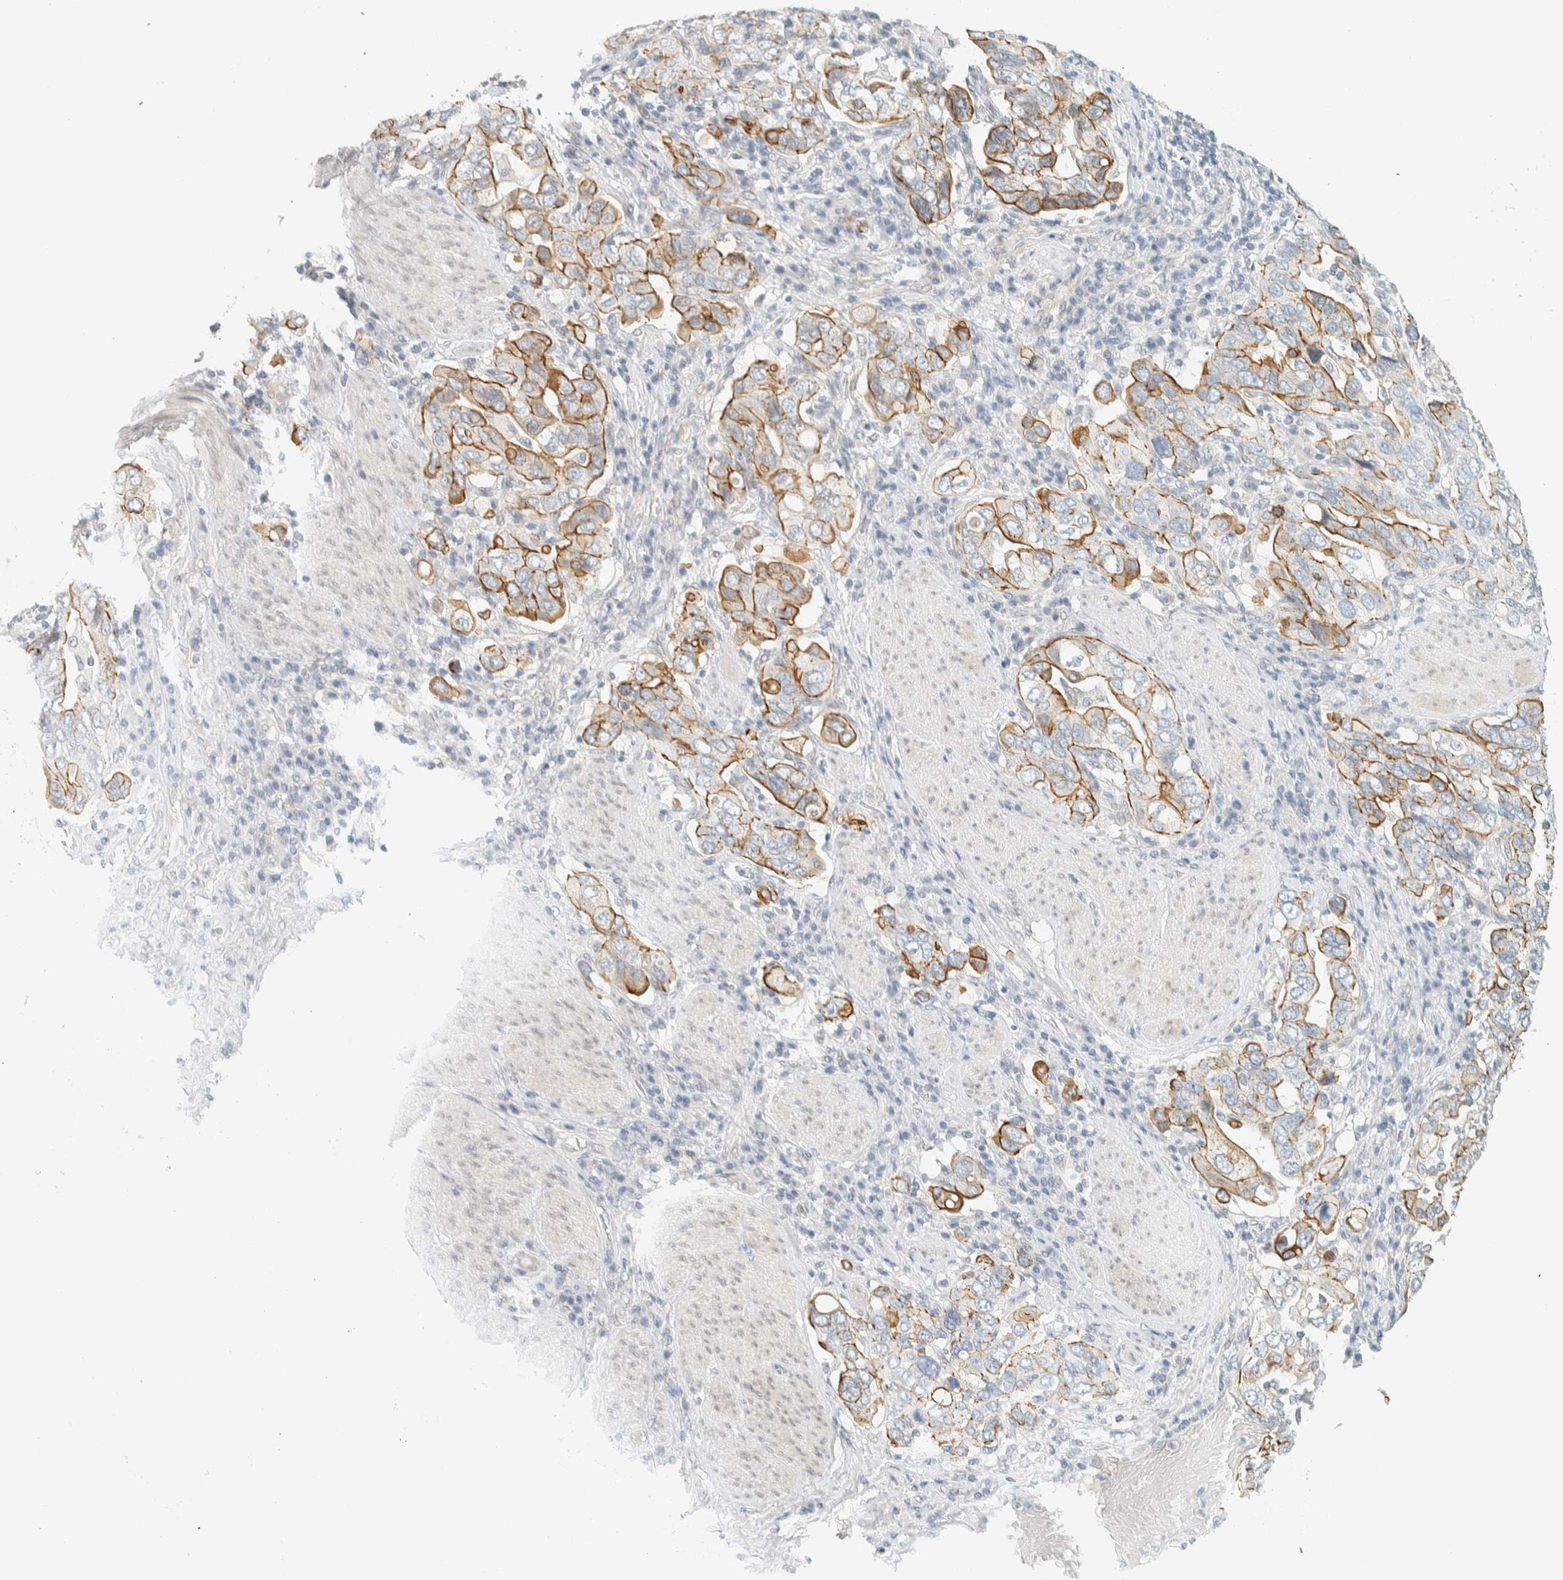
{"staining": {"intensity": "moderate", "quantity": "25%-75%", "location": "cytoplasmic/membranous"}, "tissue": "stomach cancer", "cell_type": "Tumor cells", "image_type": "cancer", "snomed": [{"axis": "morphology", "description": "Adenocarcinoma, NOS"}, {"axis": "topography", "description": "Stomach, upper"}], "caption": "This is a histology image of immunohistochemistry (IHC) staining of stomach adenocarcinoma, which shows moderate positivity in the cytoplasmic/membranous of tumor cells.", "gene": "C1QTNF12", "patient": {"sex": "male", "age": 62}}